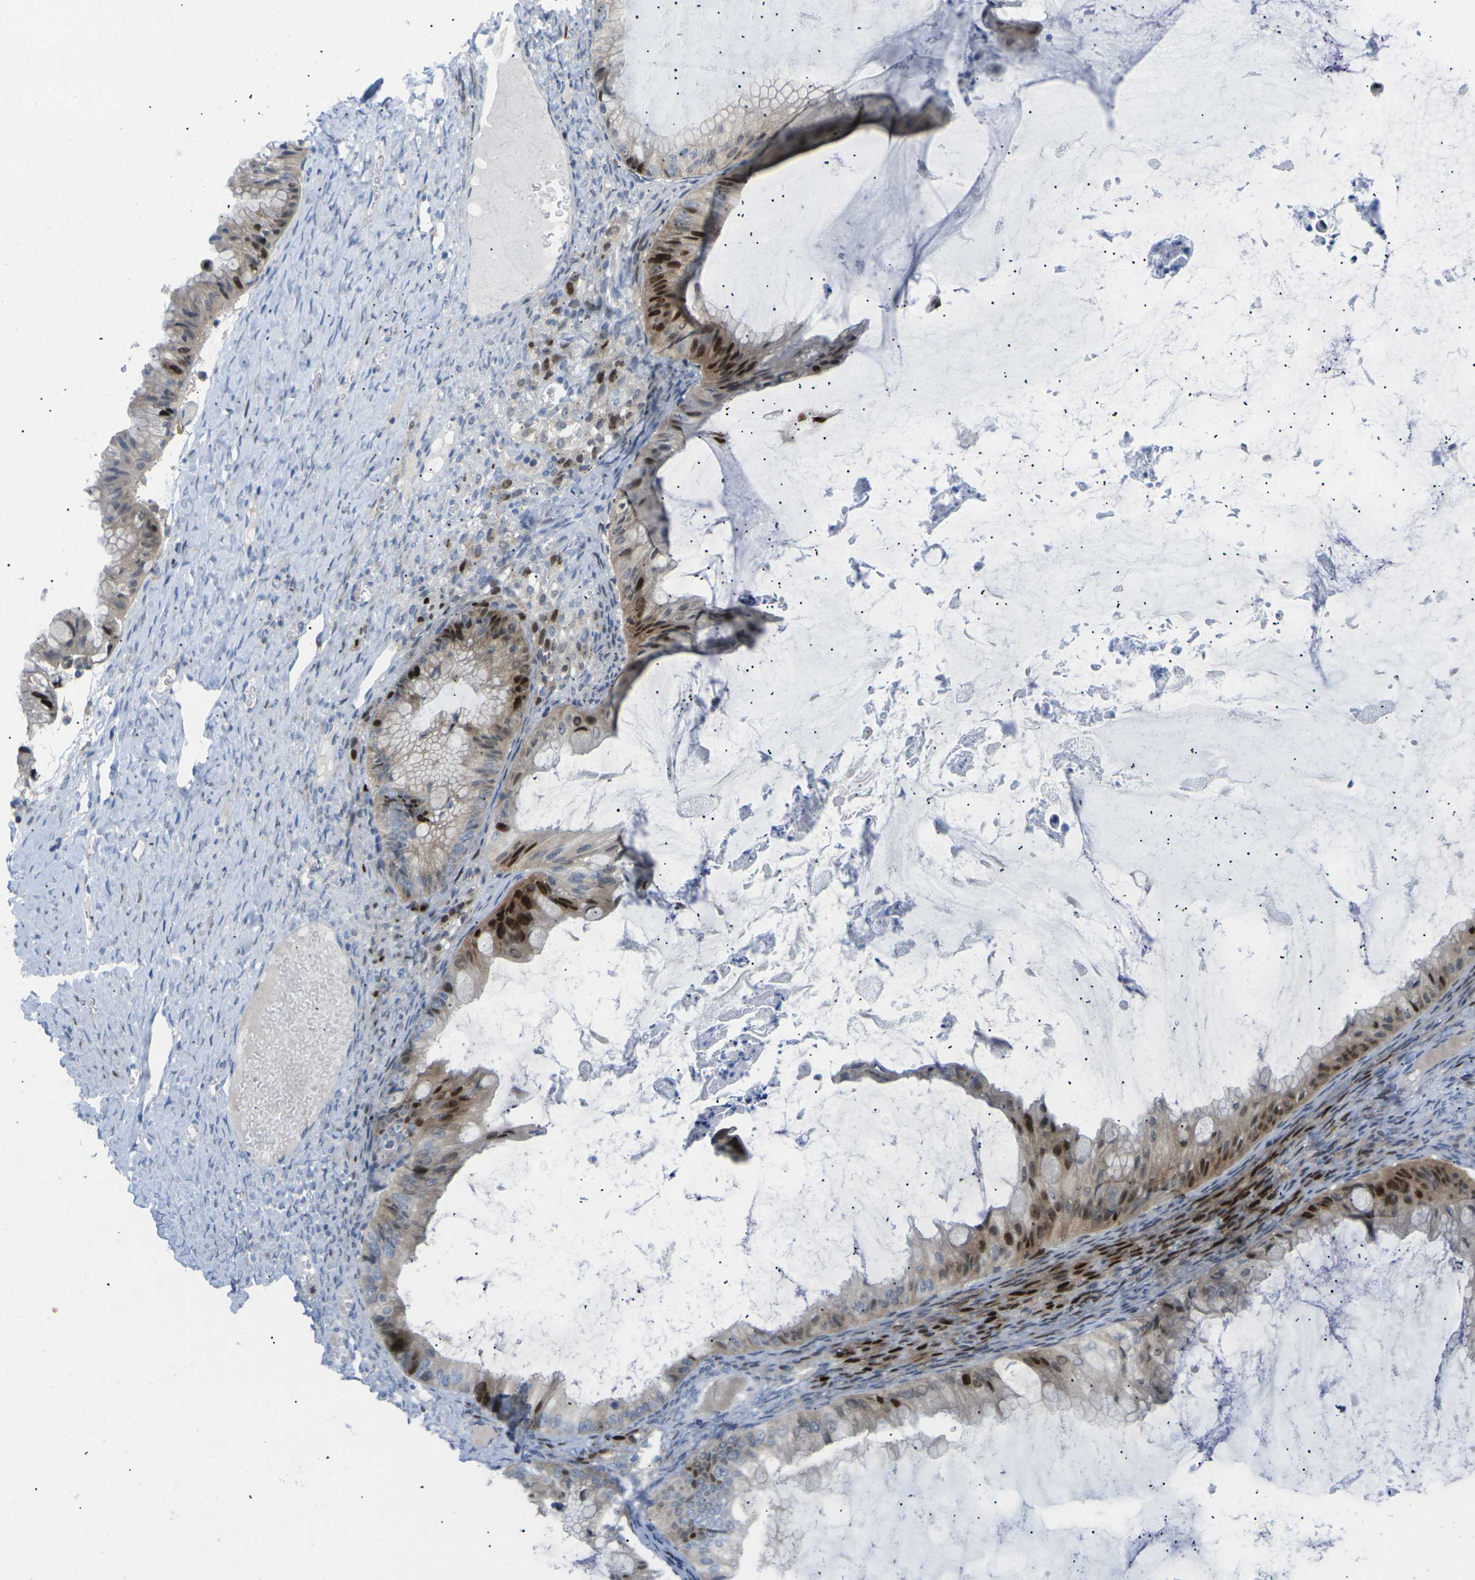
{"staining": {"intensity": "strong", "quantity": "25%-75%", "location": "nuclear"}, "tissue": "ovarian cancer", "cell_type": "Tumor cells", "image_type": "cancer", "snomed": [{"axis": "morphology", "description": "Cystadenocarcinoma, mucinous, NOS"}, {"axis": "topography", "description": "Ovary"}], "caption": "Protein positivity by immunohistochemistry (IHC) shows strong nuclear expression in about 25%-75% of tumor cells in ovarian cancer (mucinous cystadenocarcinoma).", "gene": "RPS6KA3", "patient": {"sex": "female", "age": 61}}